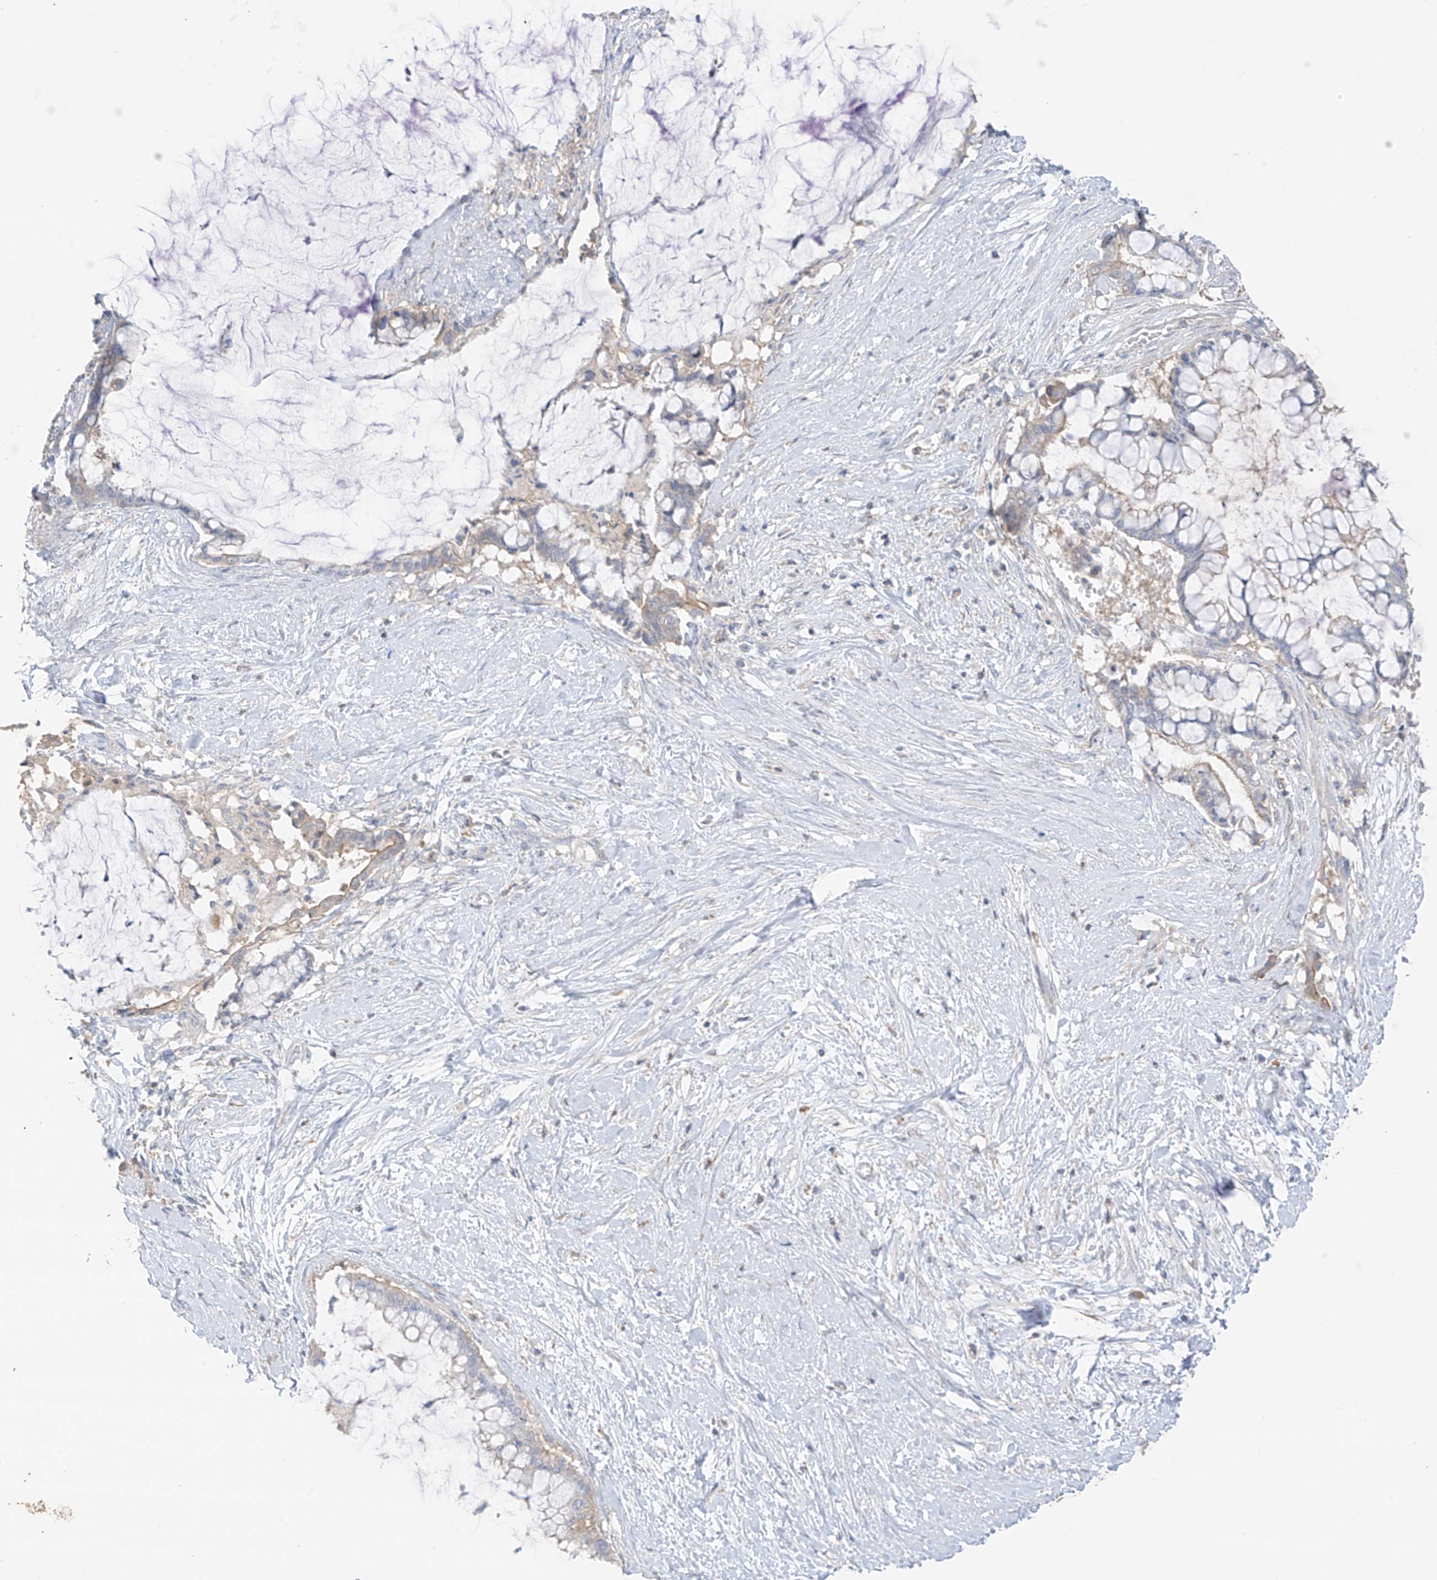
{"staining": {"intensity": "moderate", "quantity": "<25%", "location": "cytoplasmic/membranous"}, "tissue": "pancreatic cancer", "cell_type": "Tumor cells", "image_type": "cancer", "snomed": [{"axis": "morphology", "description": "Adenocarcinoma, NOS"}, {"axis": "topography", "description": "Pancreas"}], "caption": "High-power microscopy captured an IHC histopathology image of adenocarcinoma (pancreatic), revealing moderate cytoplasmic/membranous expression in approximately <25% of tumor cells. (Stains: DAB in brown, nuclei in blue, Microscopy: brightfield microscopy at high magnification).", "gene": "CAPN13", "patient": {"sex": "male", "age": 41}}